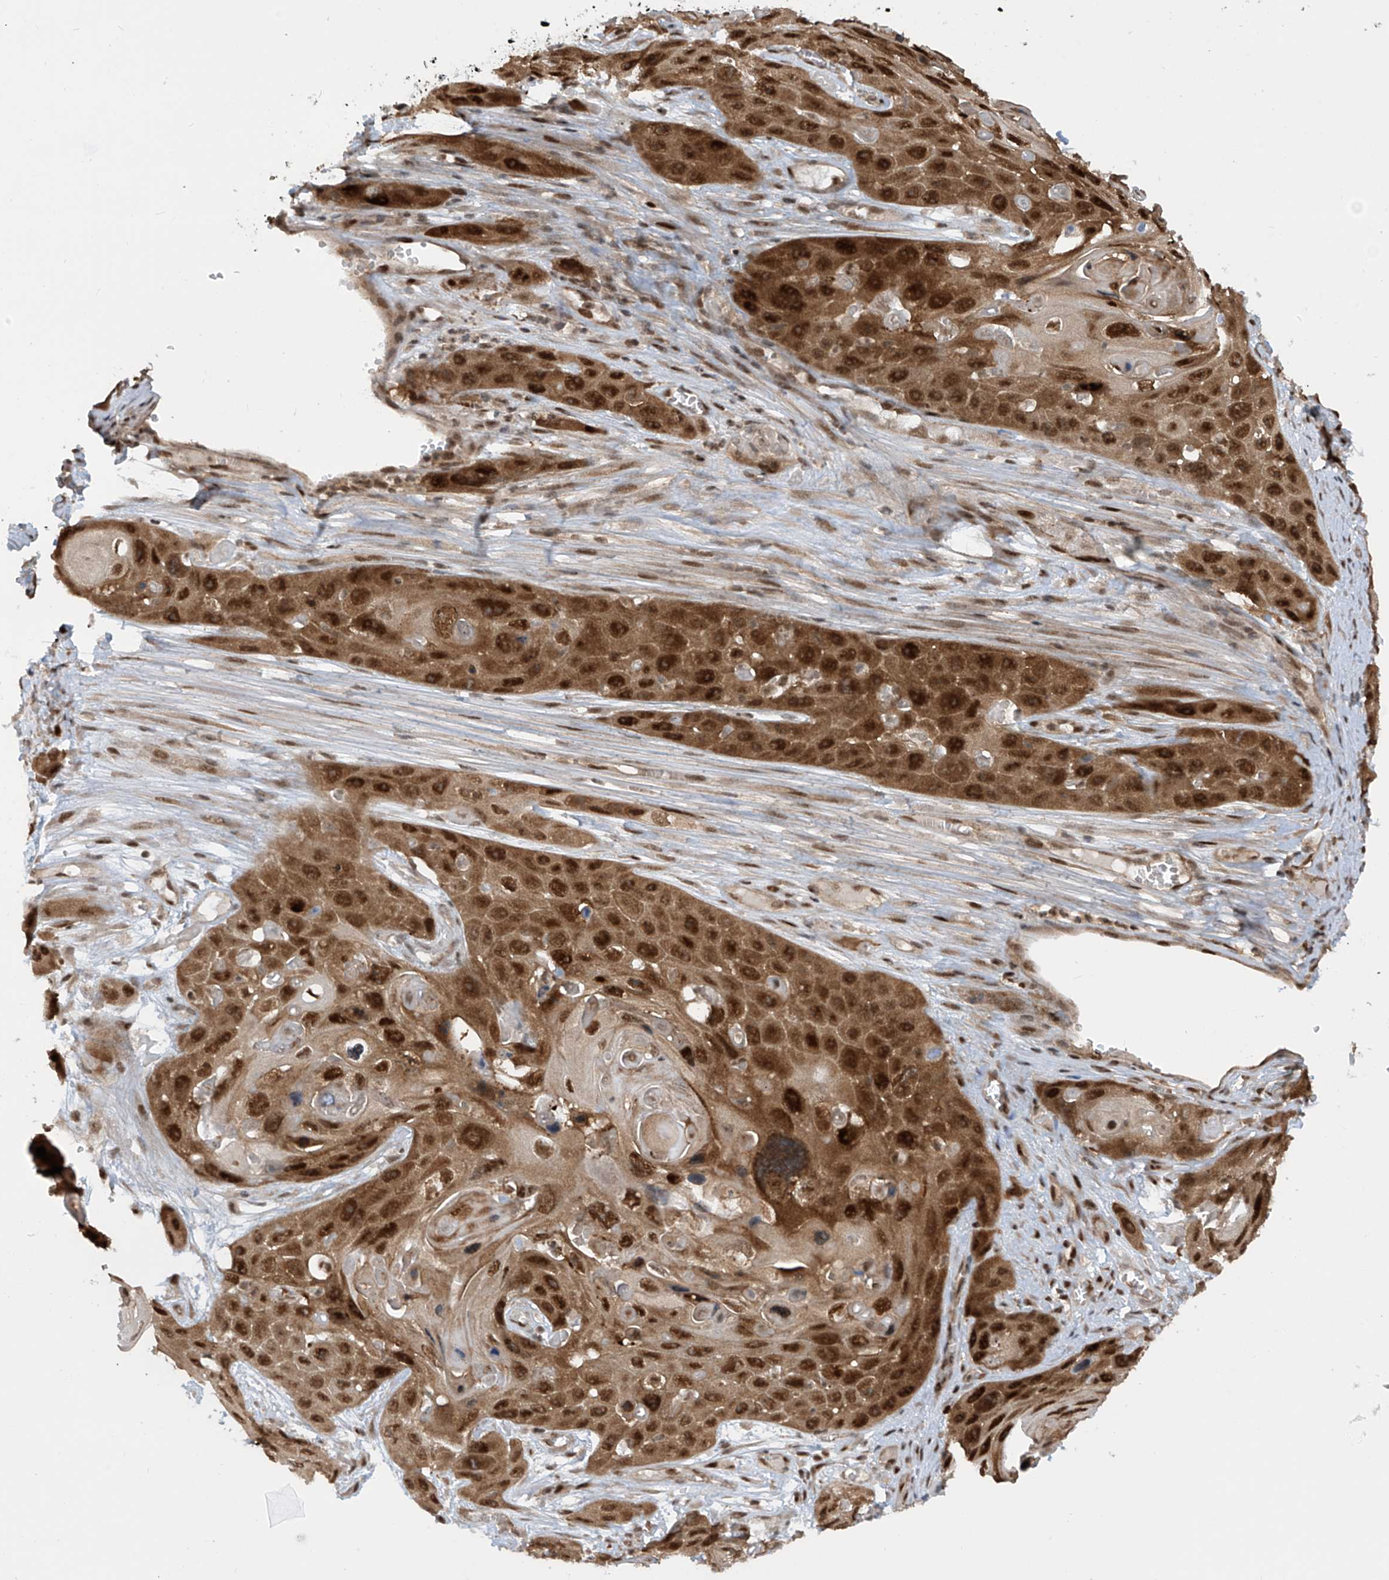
{"staining": {"intensity": "strong", "quantity": ">75%", "location": "cytoplasmic/membranous,nuclear"}, "tissue": "skin cancer", "cell_type": "Tumor cells", "image_type": "cancer", "snomed": [{"axis": "morphology", "description": "Squamous cell carcinoma, NOS"}, {"axis": "topography", "description": "Skin"}], "caption": "There is high levels of strong cytoplasmic/membranous and nuclear expression in tumor cells of skin cancer (squamous cell carcinoma), as demonstrated by immunohistochemical staining (brown color).", "gene": "LAGE3", "patient": {"sex": "male", "age": 55}}